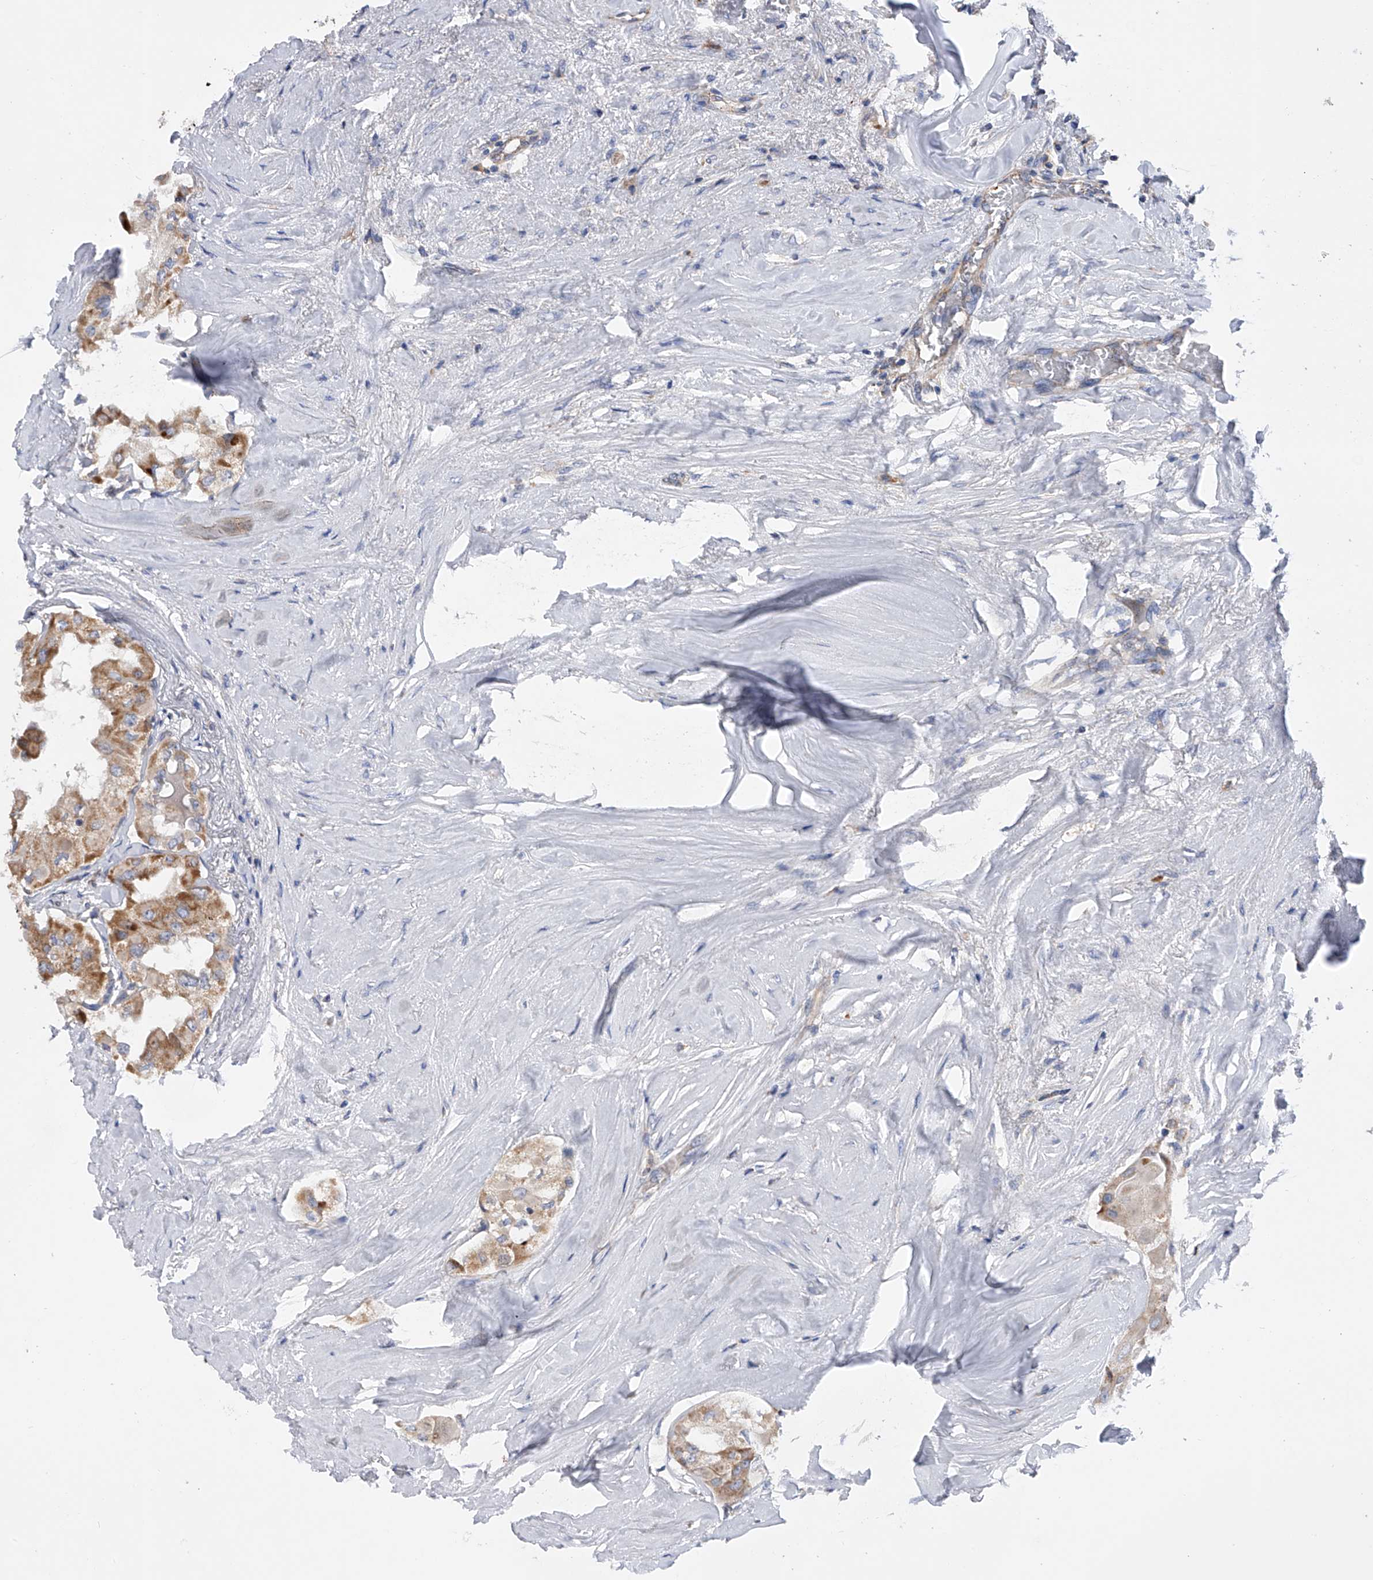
{"staining": {"intensity": "moderate", "quantity": ">75%", "location": "cytoplasmic/membranous"}, "tissue": "thyroid cancer", "cell_type": "Tumor cells", "image_type": "cancer", "snomed": [{"axis": "morphology", "description": "Papillary adenocarcinoma, NOS"}, {"axis": "topography", "description": "Thyroid gland"}], "caption": "Immunohistochemical staining of human thyroid cancer (papillary adenocarcinoma) displays moderate cytoplasmic/membranous protein expression in approximately >75% of tumor cells.", "gene": "MLYCD", "patient": {"sex": "female", "age": 59}}